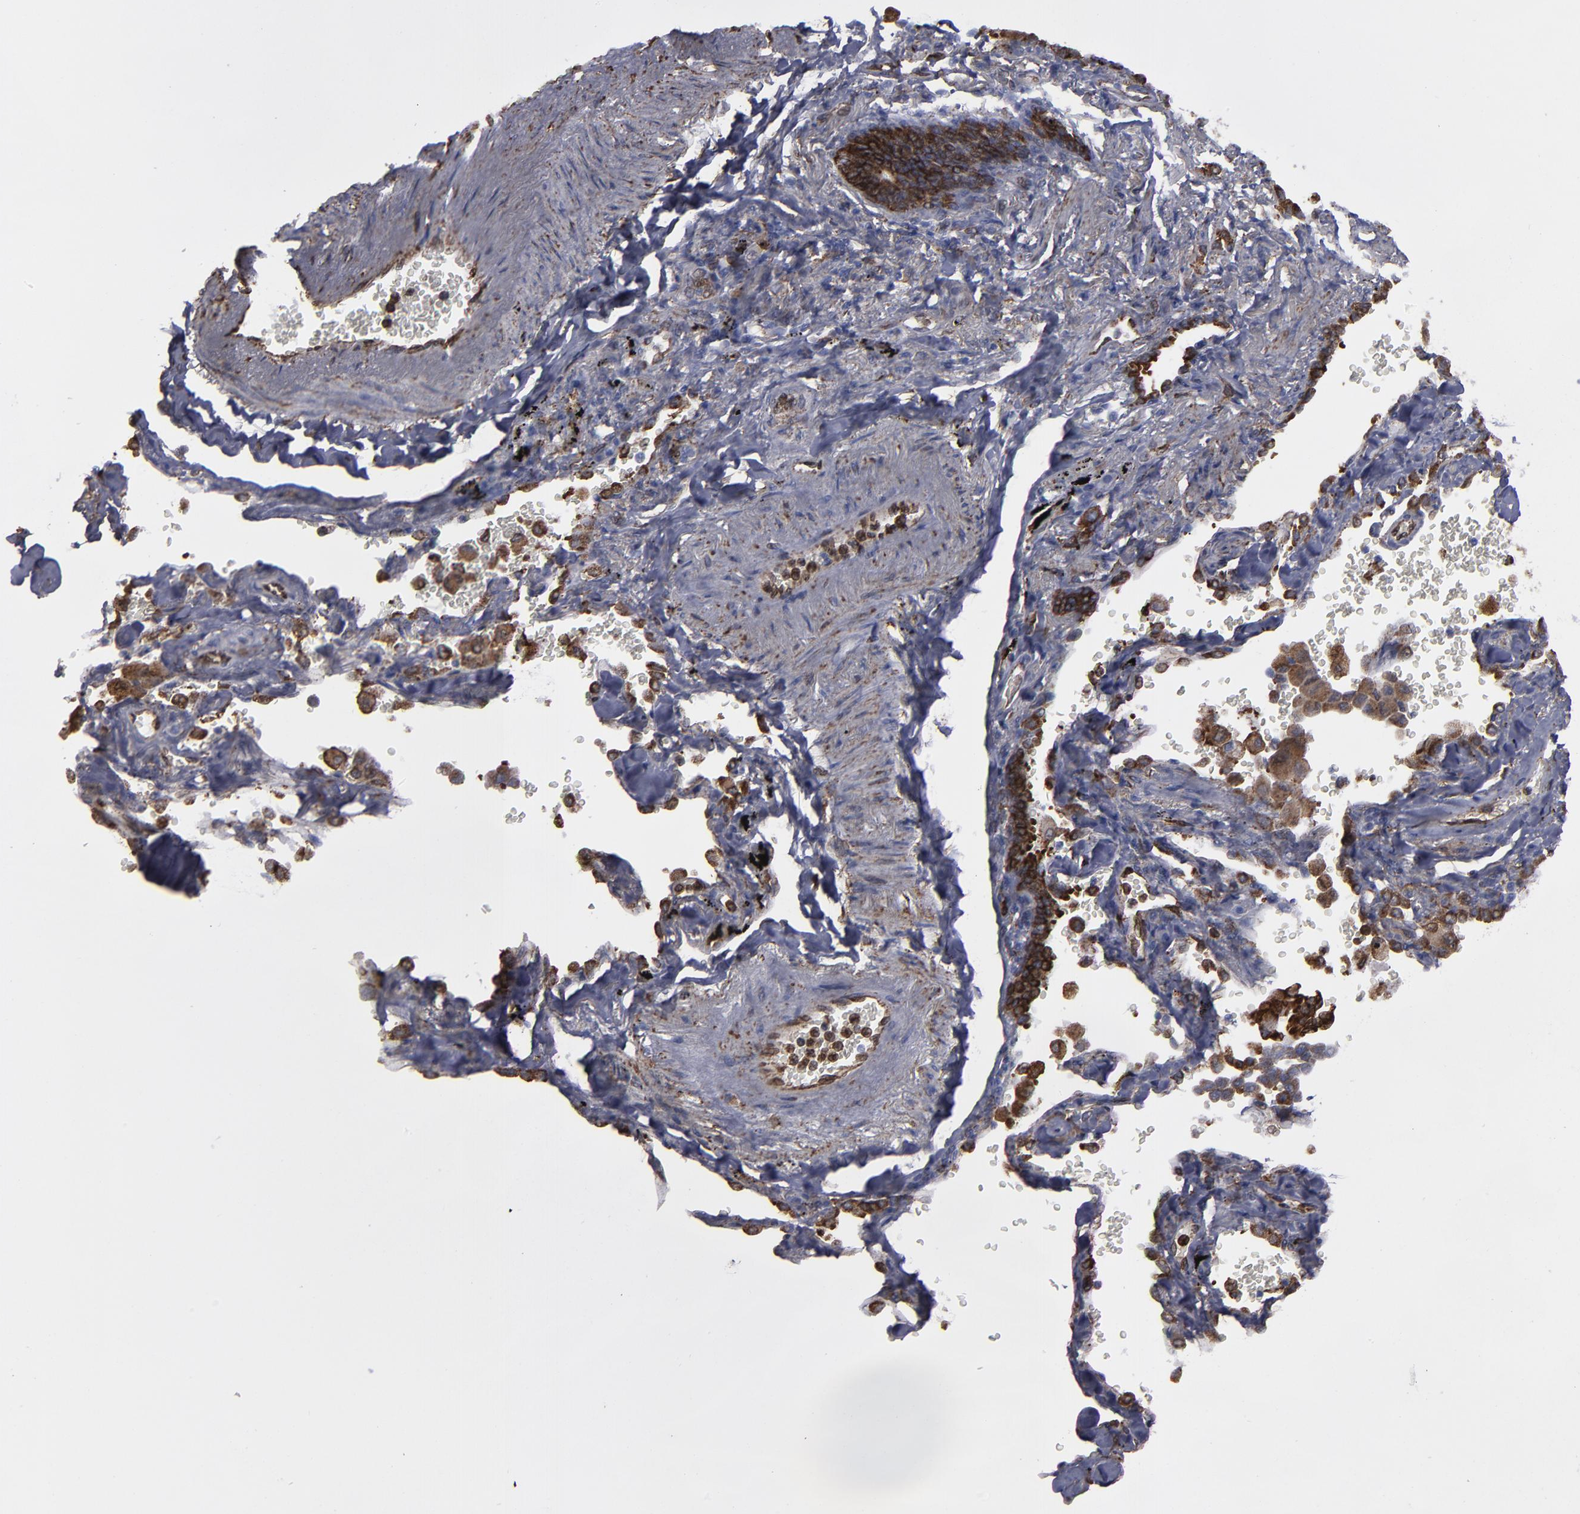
{"staining": {"intensity": "moderate", "quantity": ">75%", "location": "cytoplasmic/membranous"}, "tissue": "lung cancer", "cell_type": "Tumor cells", "image_type": "cancer", "snomed": [{"axis": "morphology", "description": "Adenocarcinoma, NOS"}, {"axis": "topography", "description": "Lung"}], "caption": "Tumor cells display medium levels of moderate cytoplasmic/membranous staining in approximately >75% of cells in lung adenocarcinoma.", "gene": "ERLIN2", "patient": {"sex": "female", "age": 64}}